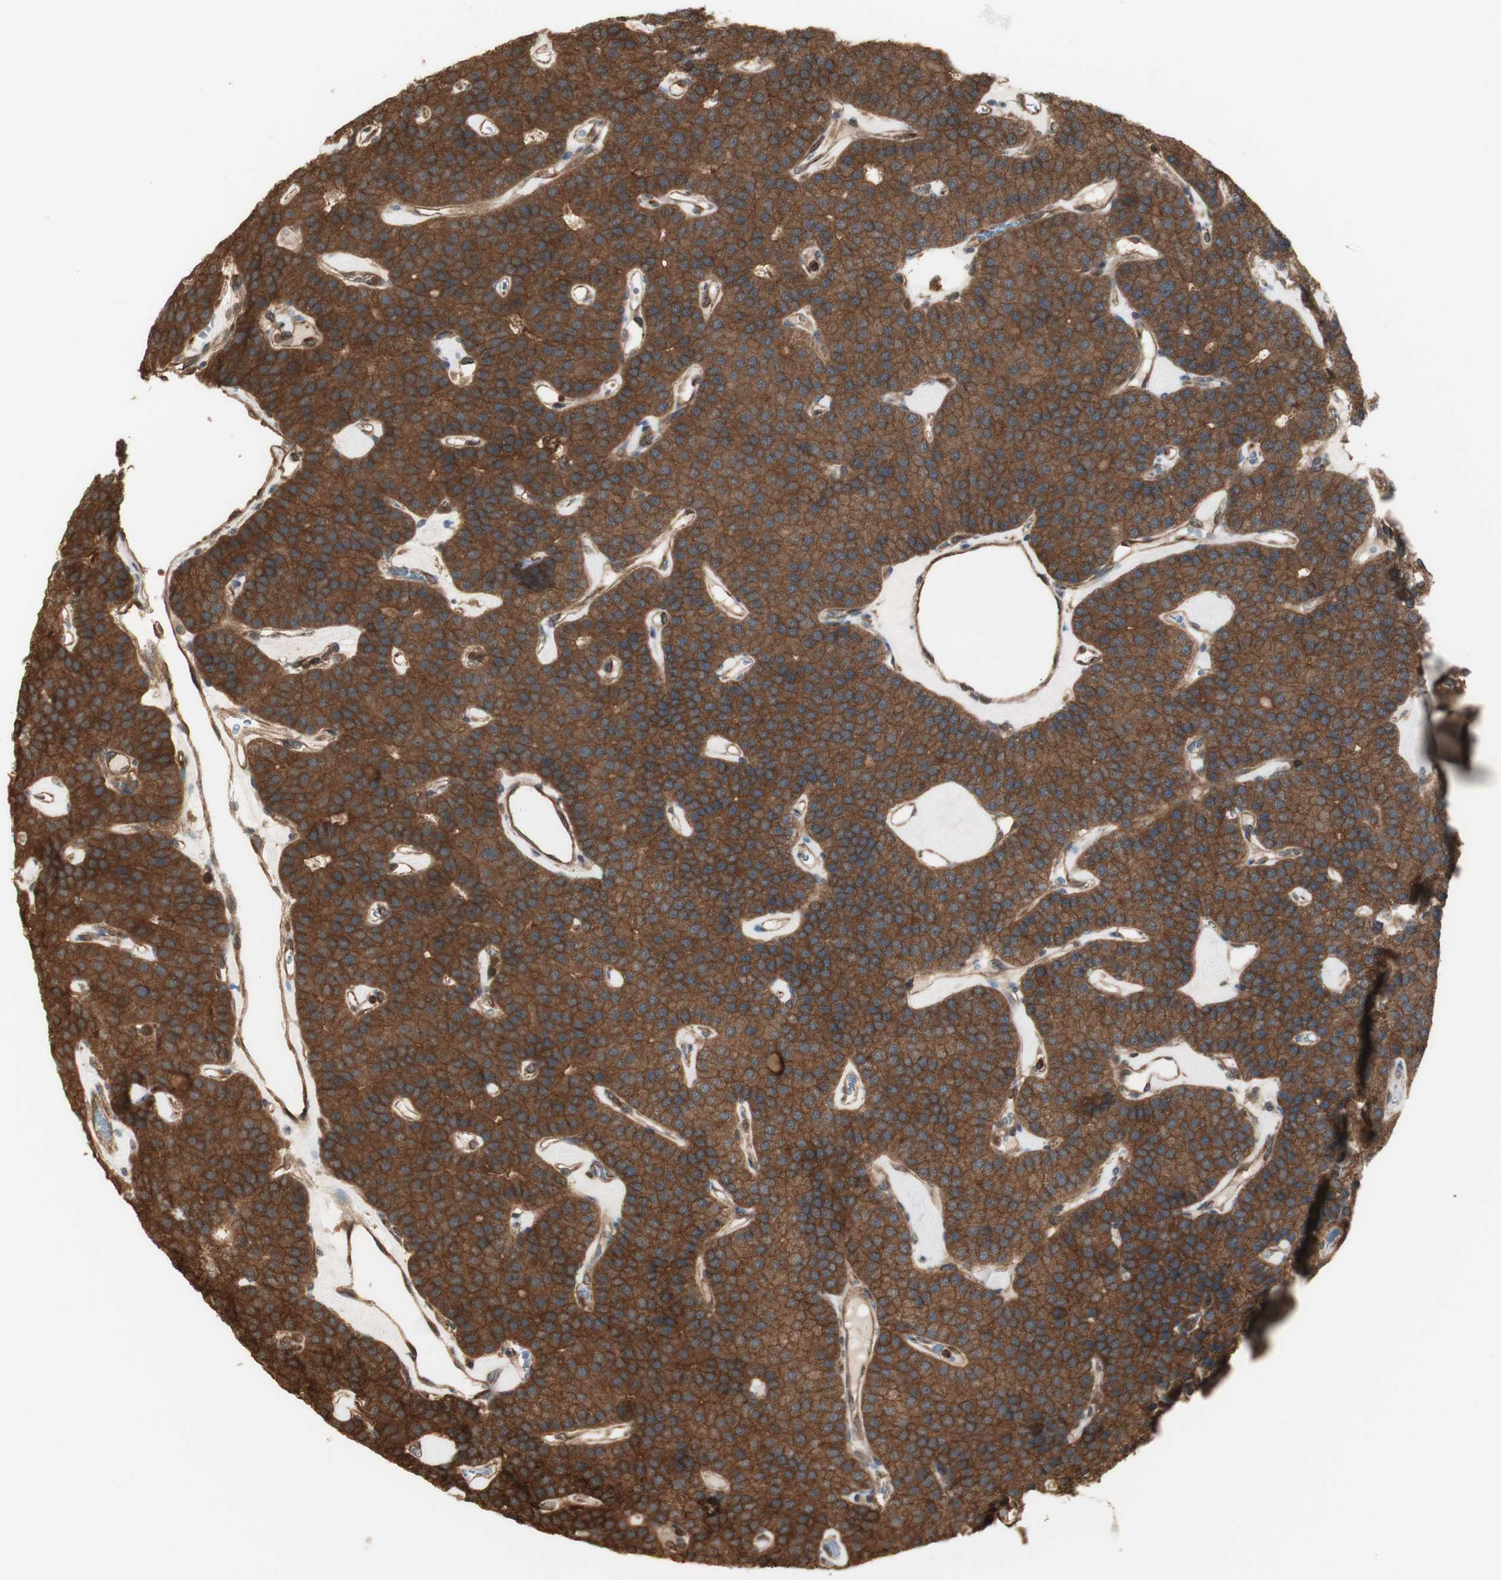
{"staining": {"intensity": "strong", "quantity": ">75%", "location": "cytoplasmic/membranous"}, "tissue": "parathyroid gland", "cell_type": "Glandular cells", "image_type": "normal", "snomed": [{"axis": "morphology", "description": "Normal tissue, NOS"}, {"axis": "morphology", "description": "Adenoma, NOS"}, {"axis": "topography", "description": "Parathyroid gland"}], "caption": "Benign parathyroid gland shows strong cytoplasmic/membranous staining in about >75% of glandular cells, visualized by immunohistochemistry.", "gene": "YWHAB", "patient": {"sex": "female", "age": 86}}